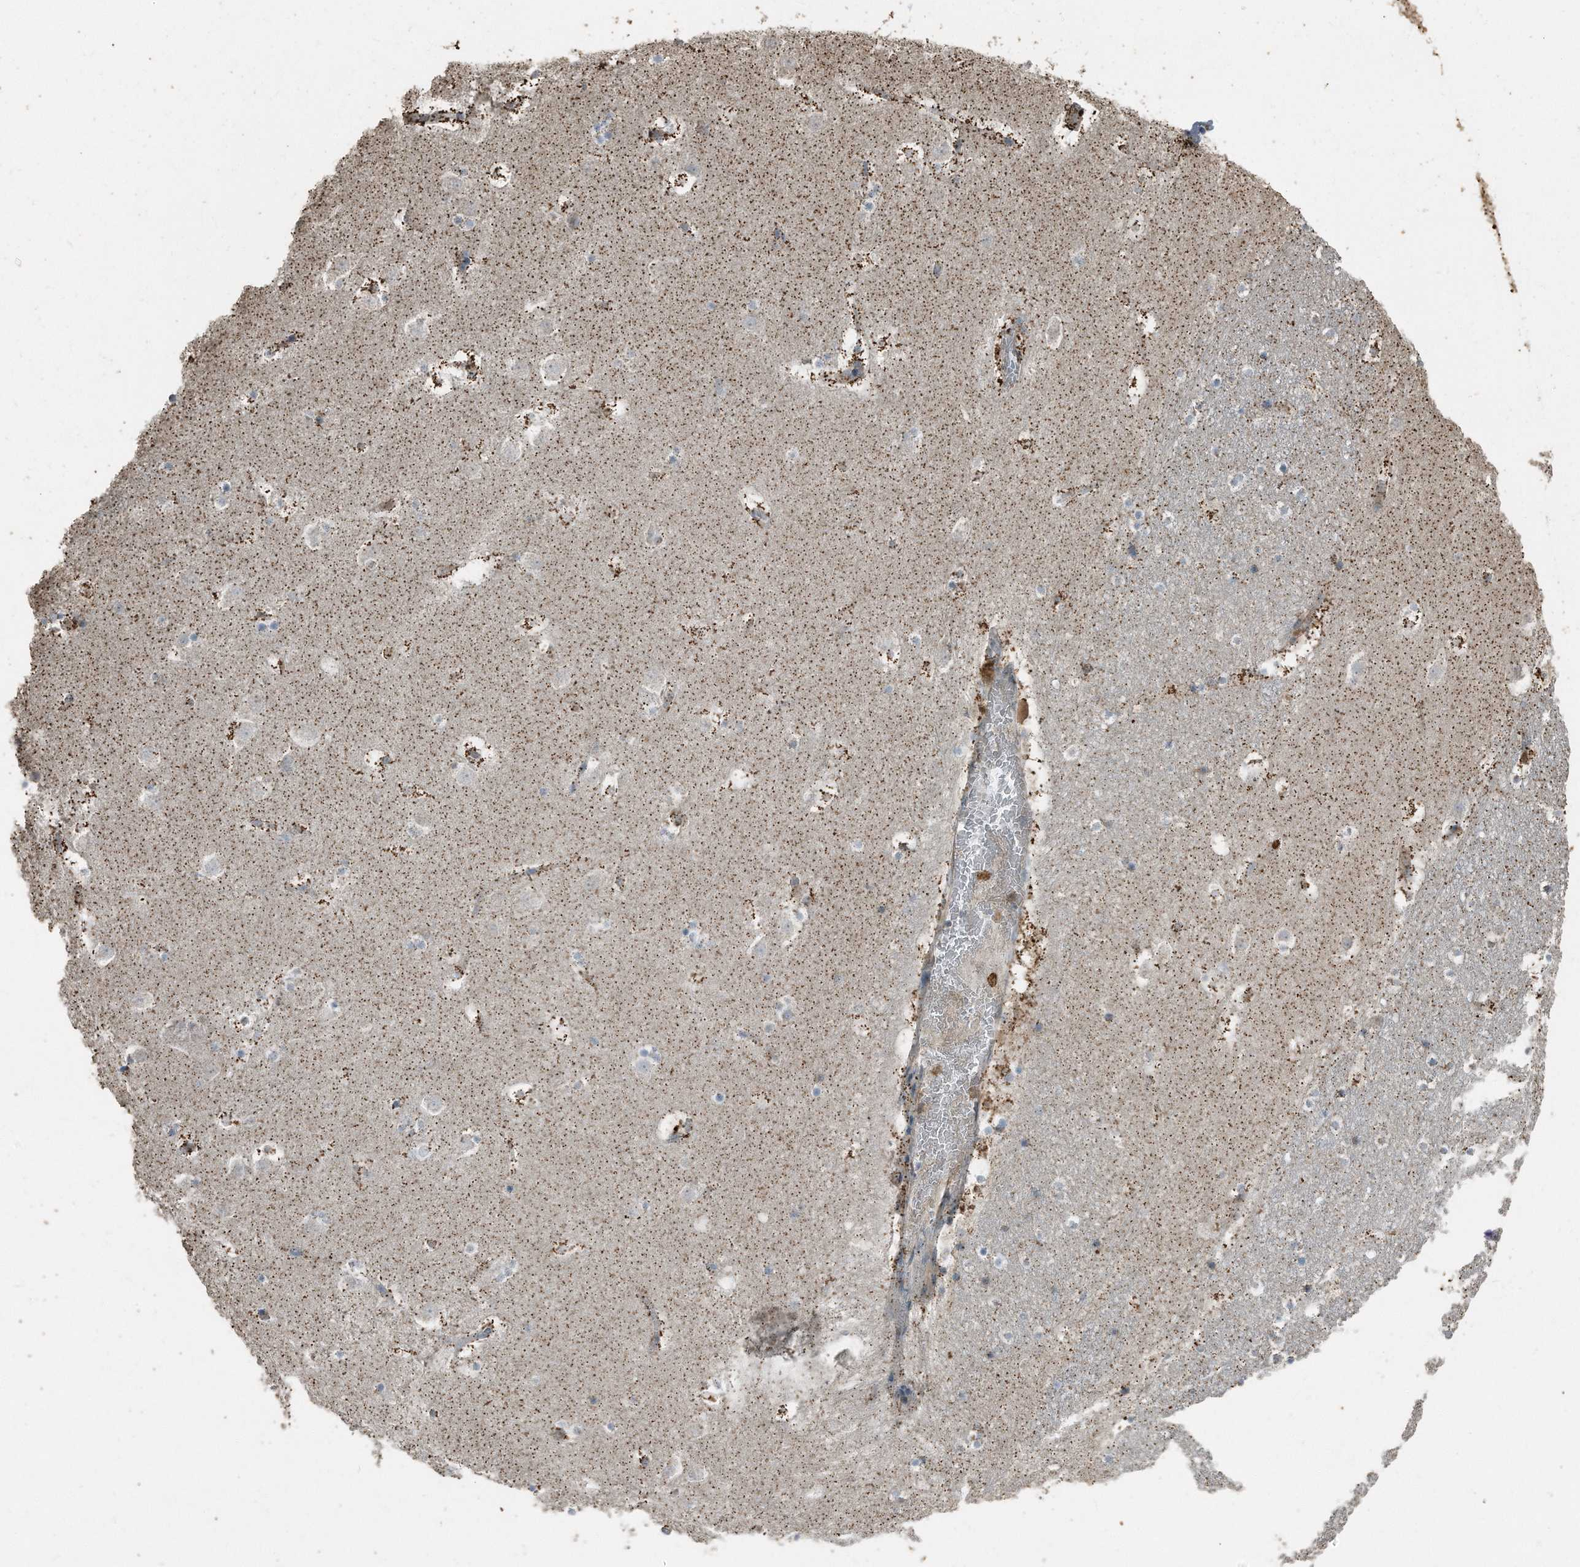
{"staining": {"intensity": "moderate", "quantity": "<25%", "location": "cytoplasmic/membranous"}, "tissue": "caudate", "cell_type": "Glial cells", "image_type": "normal", "snomed": [{"axis": "morphology", "description": "Normal tissue, NOS"}, {"axis": "topography", "description": "Lateral ventricle wall"}], "caption": "Brown immunohistochemical staining in benign caudate demonstrates moderate cytoplasmic/membranous expression in approximately <25% of glial cells. Immunohistochemistry (ihc) stains the protein of interest in brown and the nuclei are stained blue.", "gene": "C9", "patient": {"sex": "male", "age": 45}}